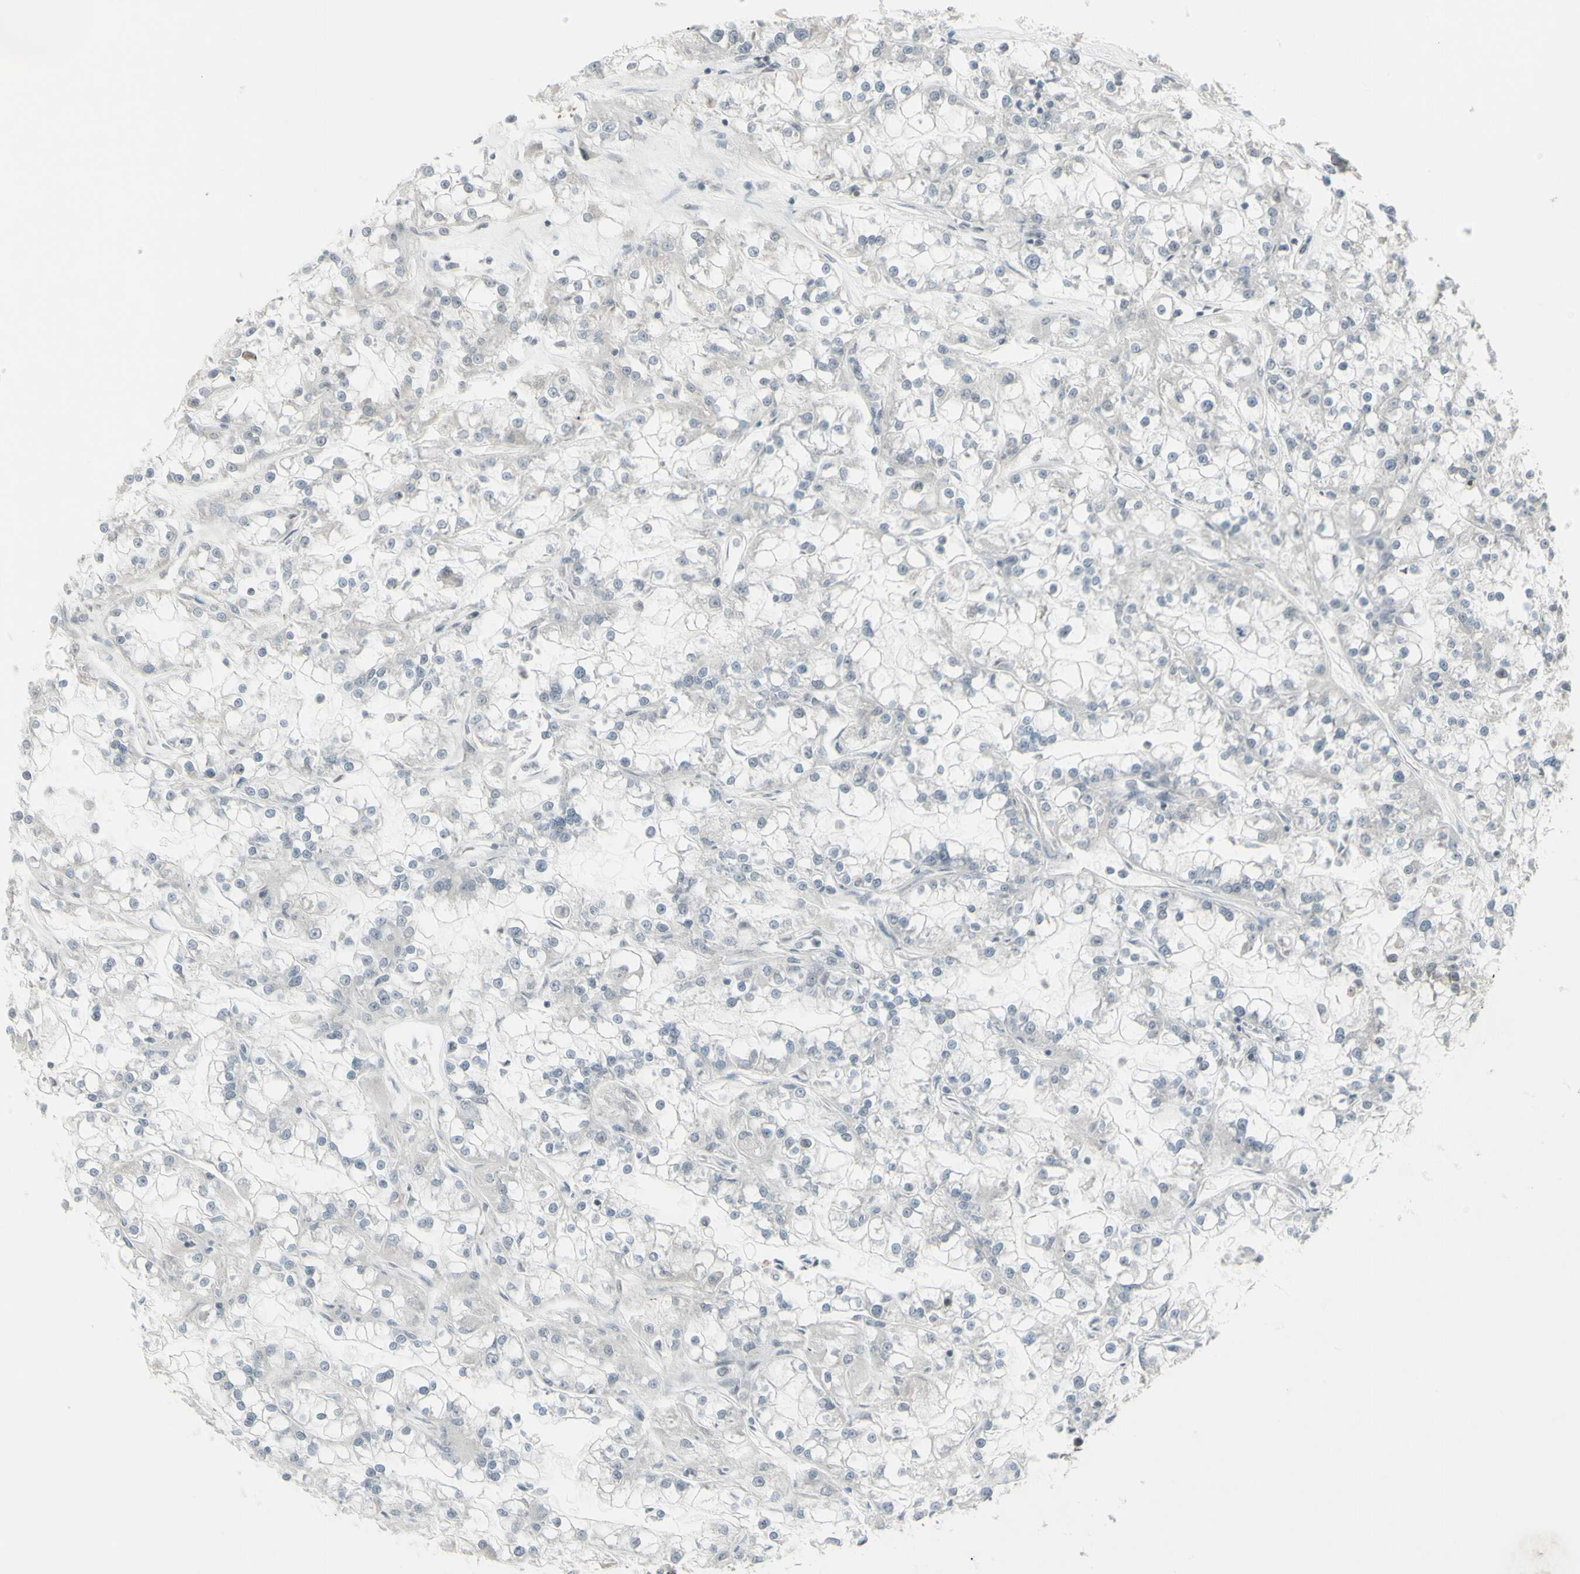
{"staining": {"intensity": "negative", "quantity": "none", "location": "none"}, "tissue": "renal cancer", "cell_type": "Tumor cells", "image_type": "cancer", "snomed": [{"axis": "morphology", "description": "Adenocarcinoma, NOS"}, {"axis": "topography", "description": "Kidney"}], "caption": "Renal cancer was stained to show a protein in brown. There is no significant staining in tumor cells. The staining is performed using DAB brown chromogen with nuclei counter-stained in using hematoxylin.", "gene": "SUPT6H", "patient": {"sex": "female", "age": 52}}